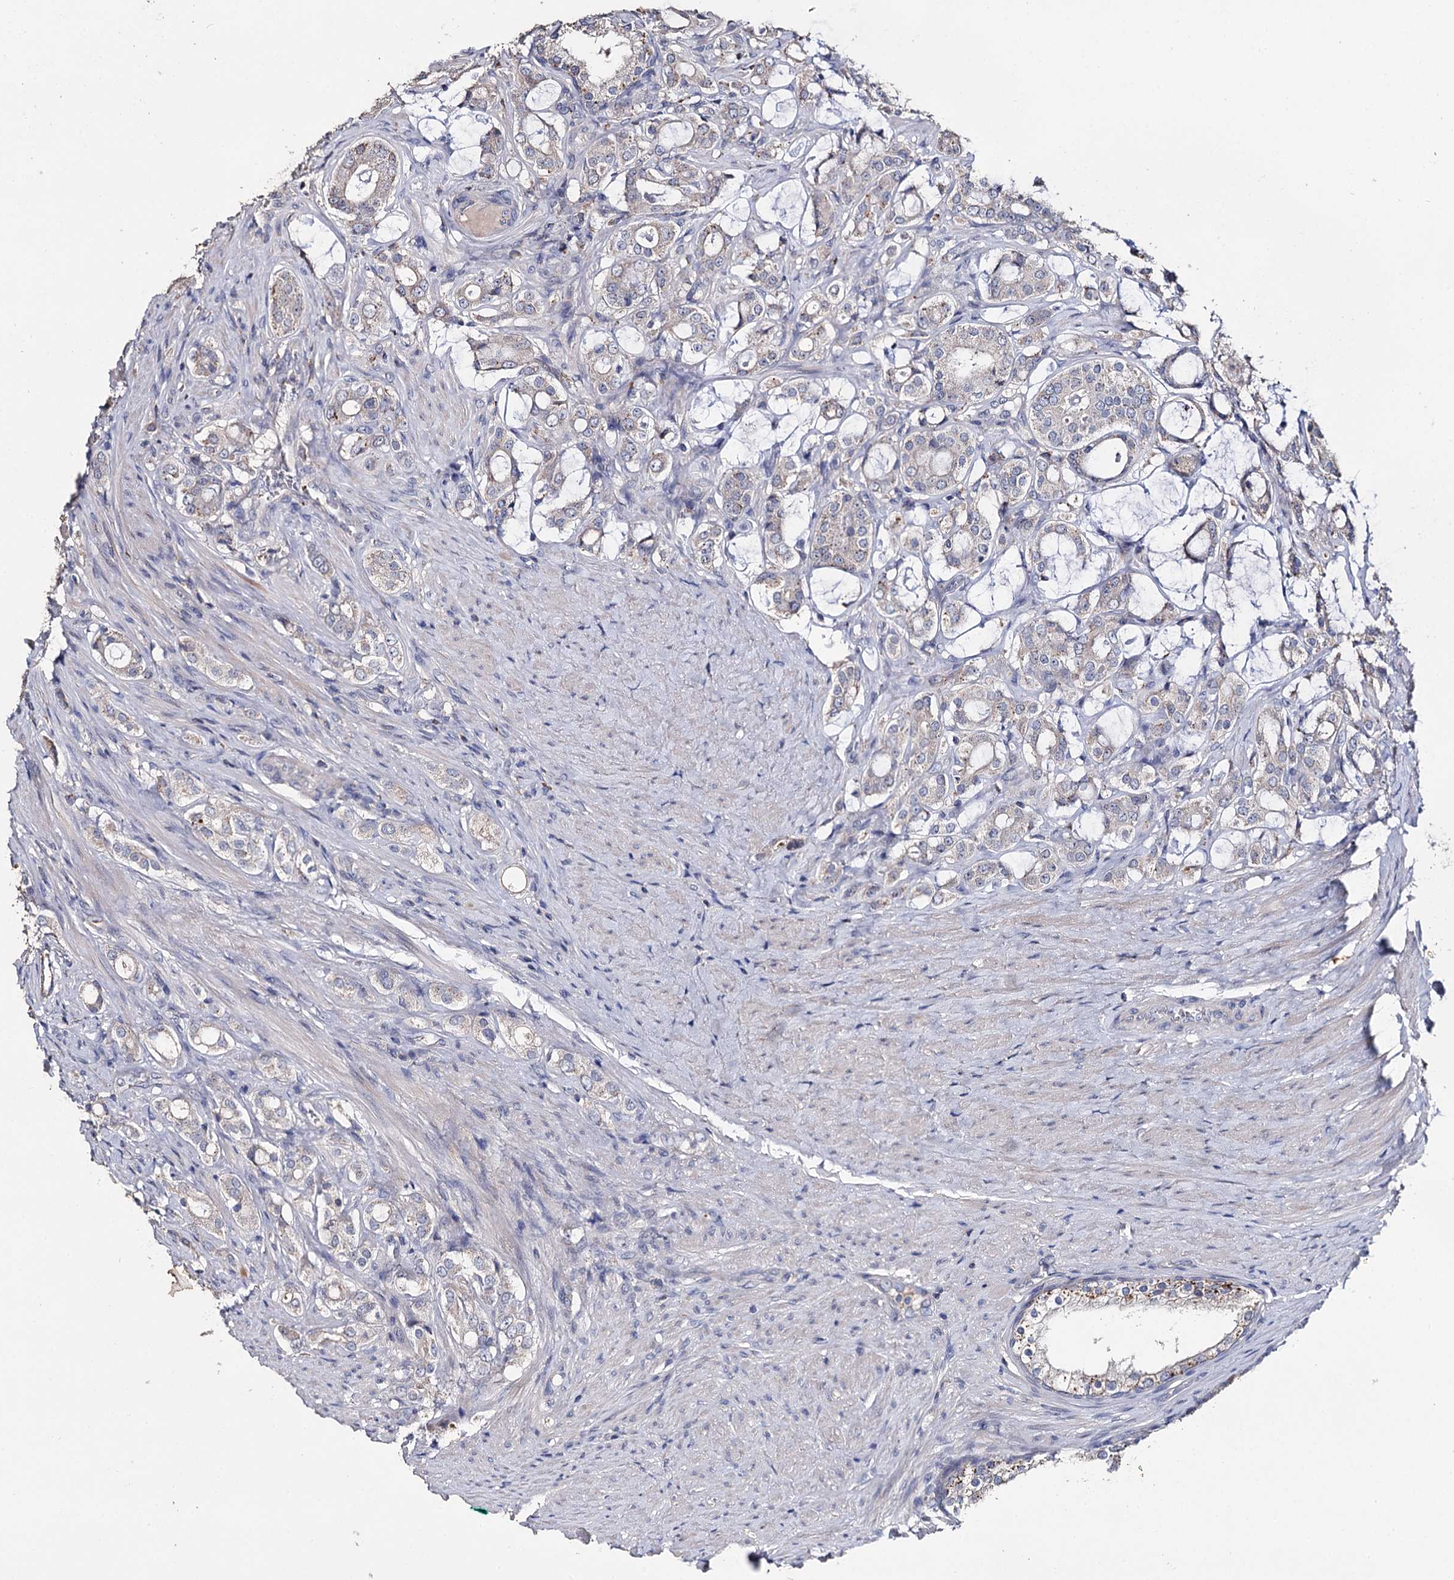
{"staining": {"intensity": "negative", "quantity": "none", "location": "none"}, "tissue": "prostate cancer", "cell_type": "Tumor cells", "image_type": "cancer", "snomed": [{"axis": "morphology", "description": "Adenocarcinoma, High grade"}, {"axis": "topography", "description": "Prostate"}], "caption": "Tumor cells are negative for protein expression in human prostate cancer (adenocarcinoma (high-grade)). The staining was performed using DAB (3,3'-diaminobenzidine) to visualize the protein expression in brown, while the nuclei were stained in blue with hematoxylin (Magnification: 20x).", "gene": "DNAH6", "patient": {"sex": "male", "age": 63}}